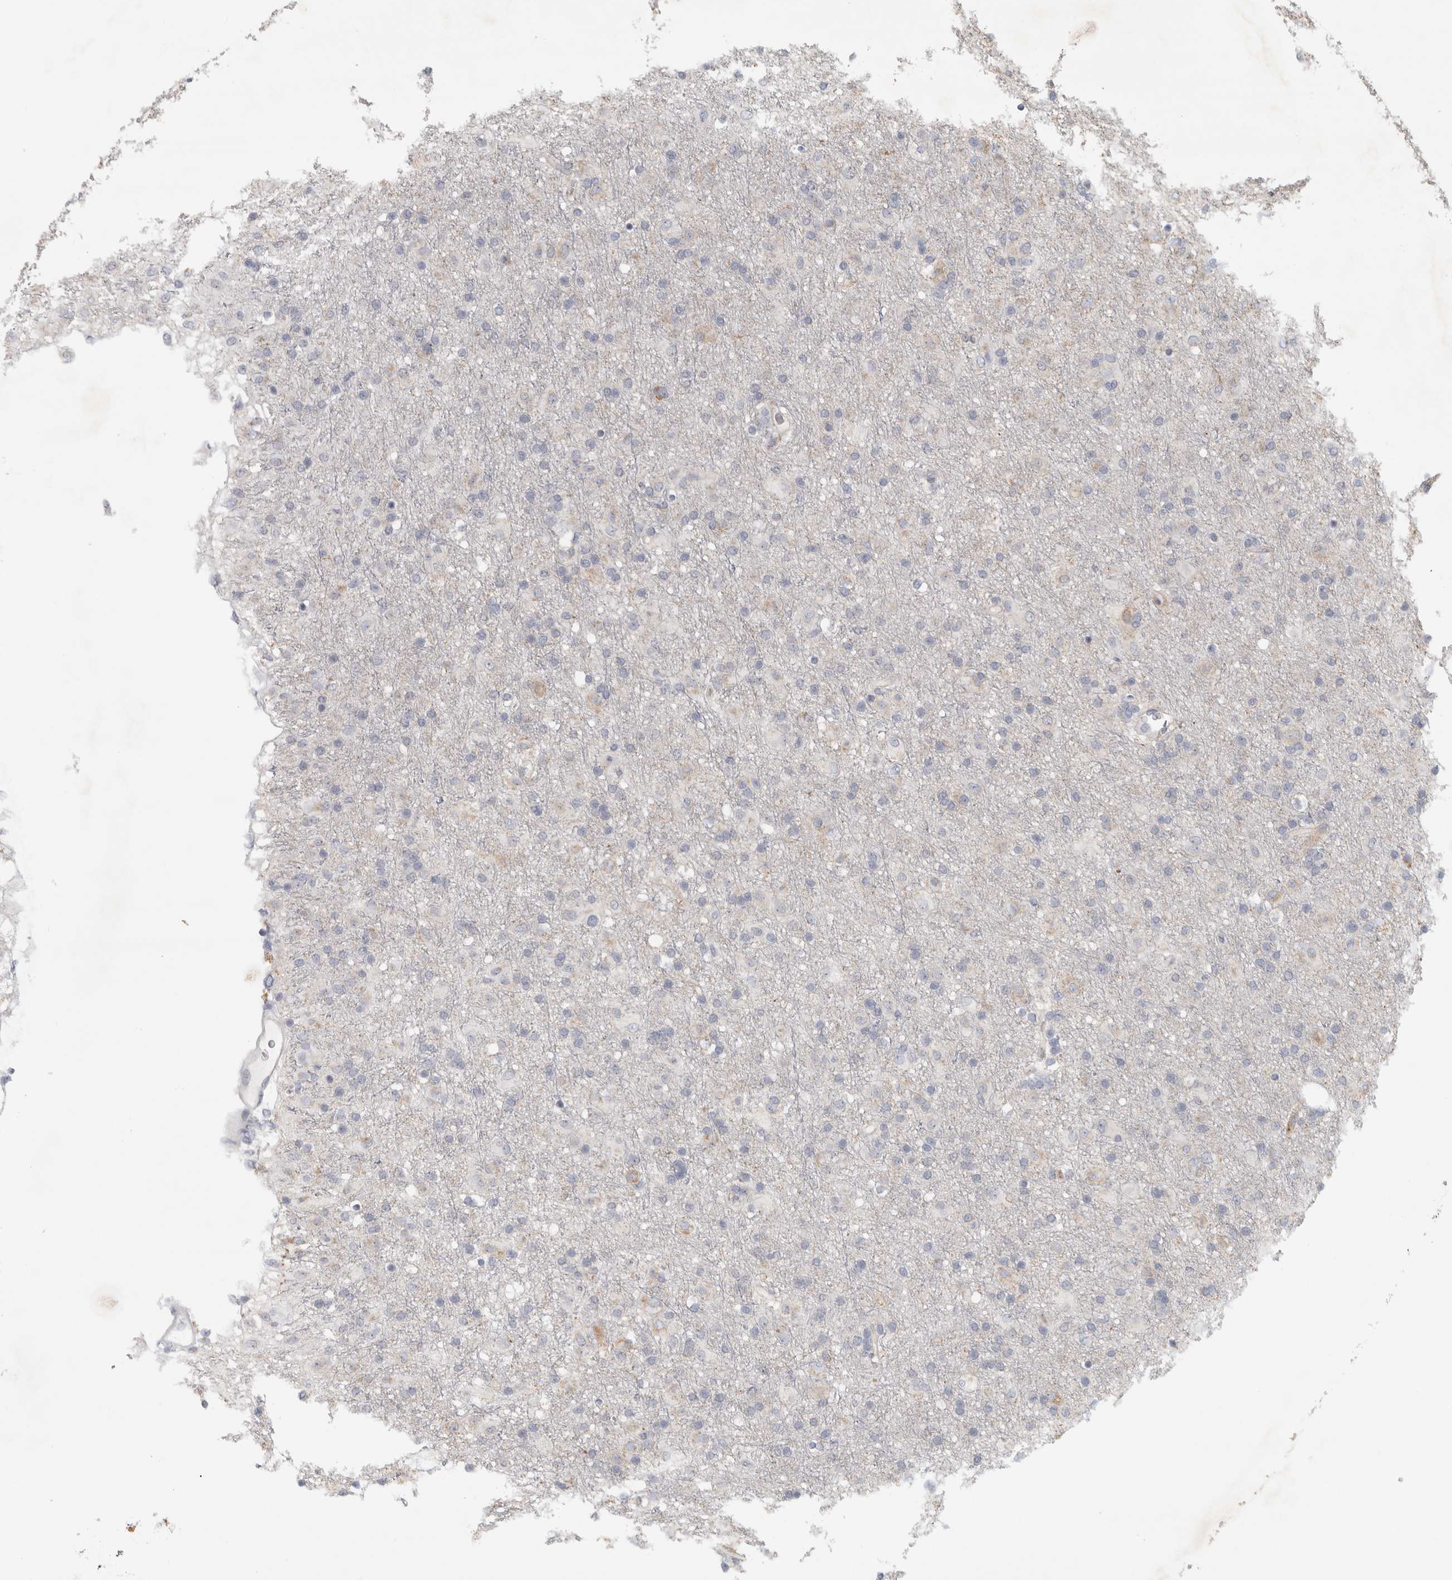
{"staining": {"intensity": "negative", "quantity": "none", "location": "none"}, "tissue": "glioma", "cell_type": "Tumor cells", "image_type": "cancer", "snomed": [{"axis": "morphology", "description": "Glioma, malignant, Low grade"}, {"axis": "topography", "description": "Brain"}], "caption": "Glioma was stained to show a protein in brown. There is no significant staining in tumor cells.", "gene": "PTPRN2", "patient": {"sex": "male", "age": 65}}